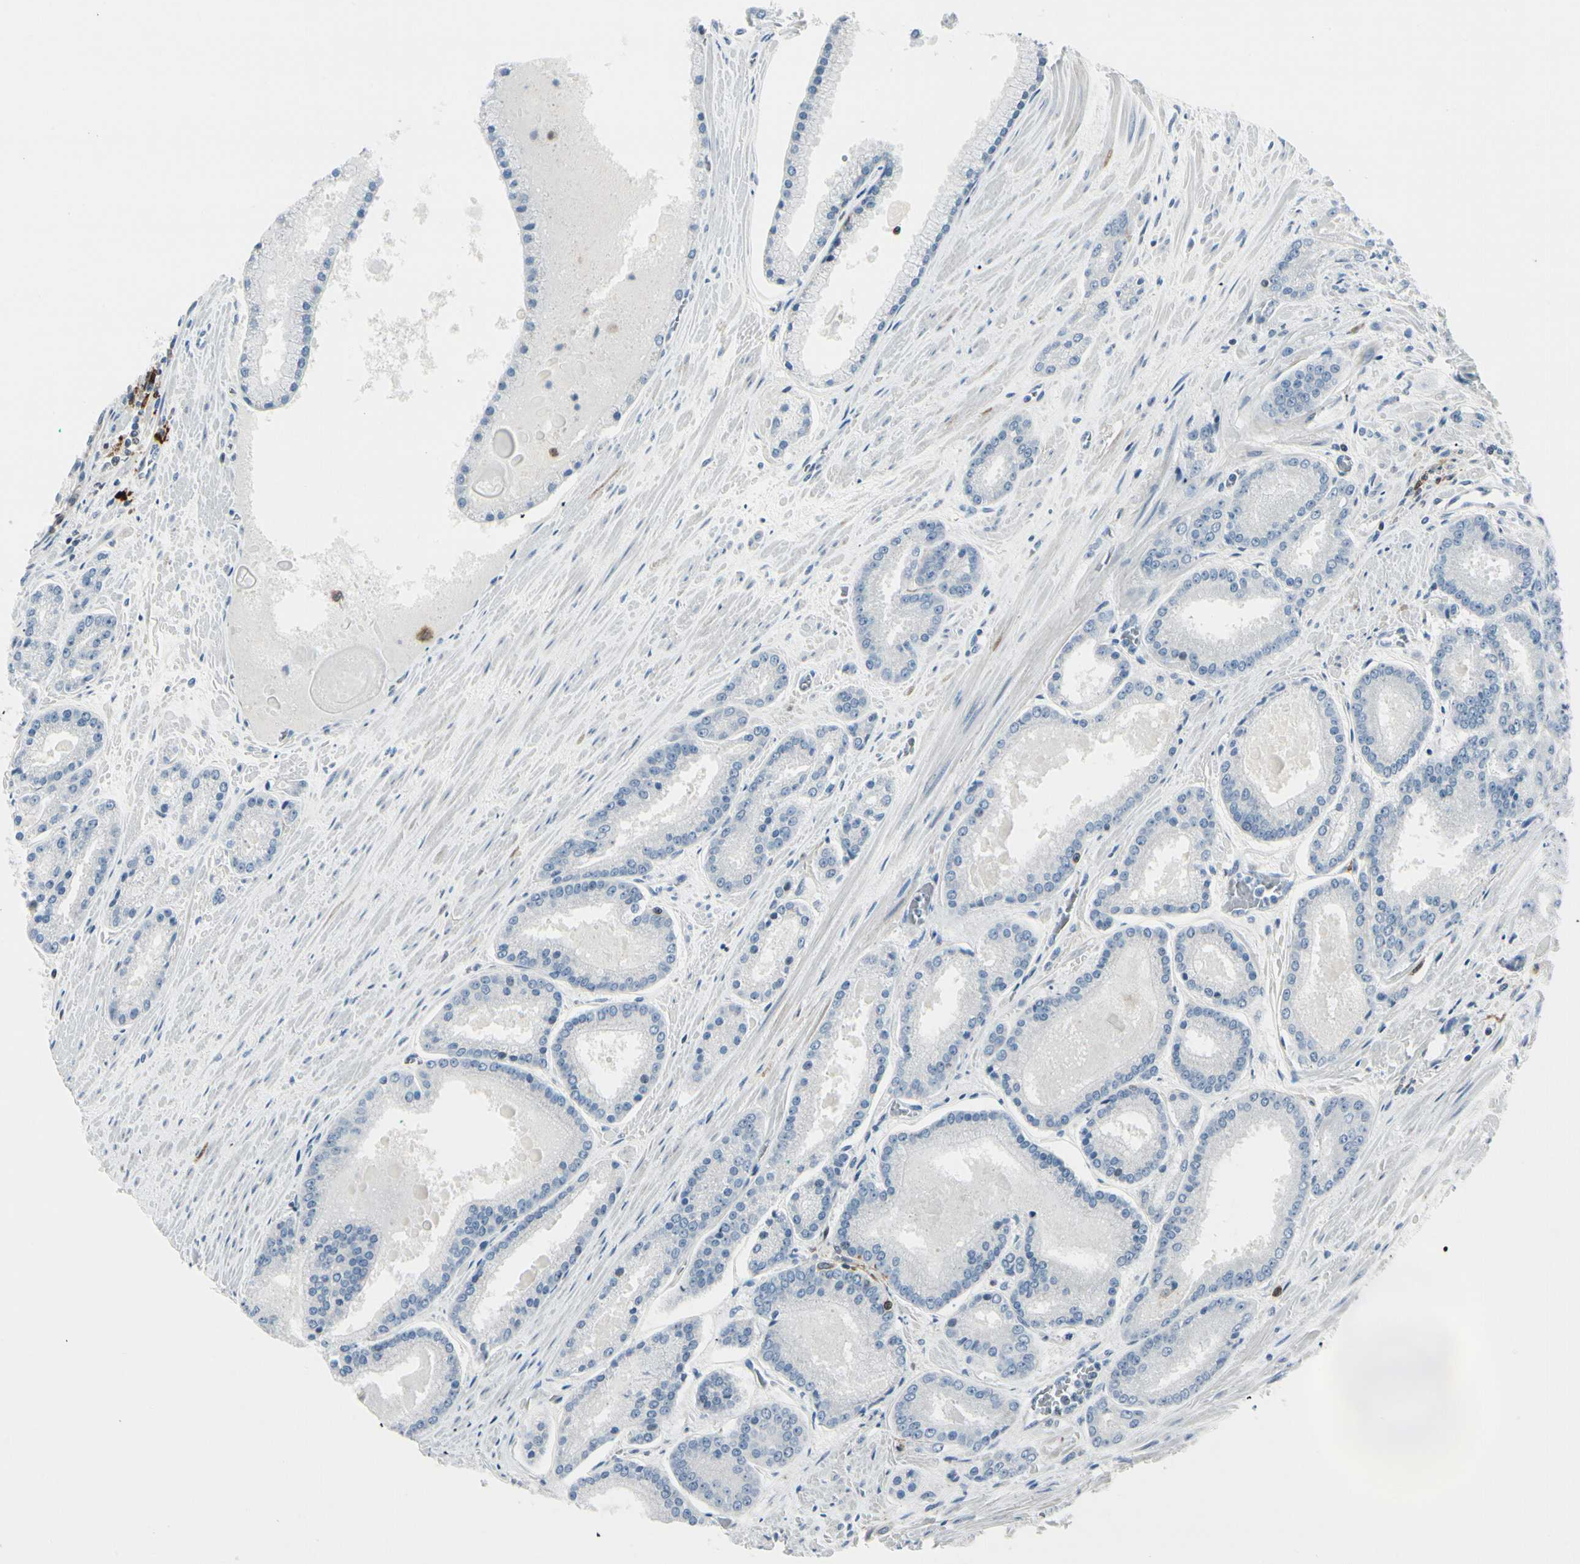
{"staining": {"intensity": "negative", "quantity": "none", "location": "none"}, "tissue": "prostate cancer", "cell_type": "Tumor cells", "image_type": "cancer", "snomed": [{"axis": "morphology", "description": "Adenocarcinoma, Low grade"}, {"axis": "topography", "description": "Prostate"}], "caption": "Immunohistochemical staining of human prostate cancer (adenocarcinoma (low-grade)) demonstrates no significant staining in tumor cells.", "gene": "TRAF1", "patient": {"sex": "male", "age": 59}}